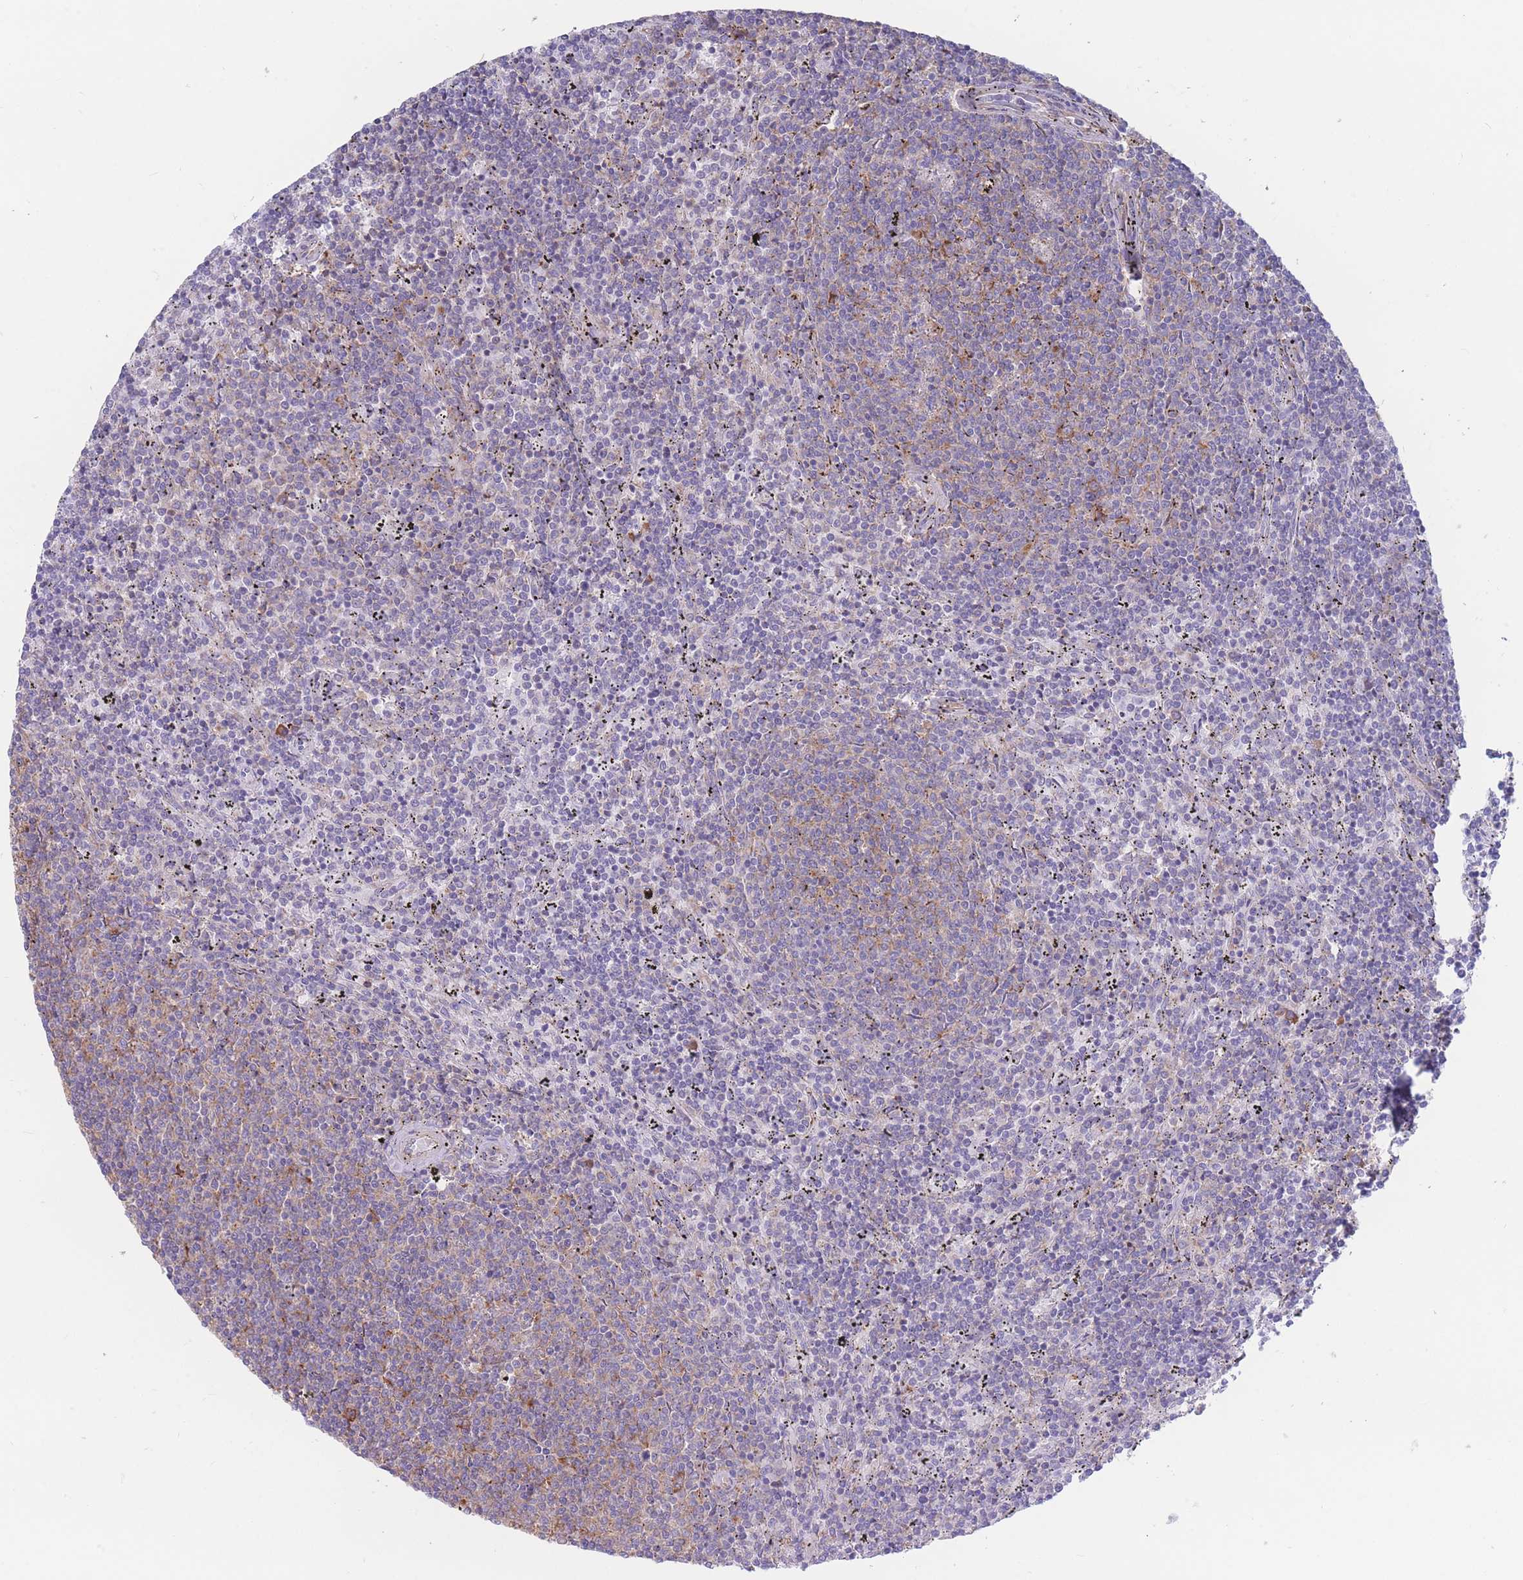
{"staining": {"intensity": "weak", "quantity": "25%-75%", "location": "cytoplasmic/membranous"}, "tissue": "lymphoma", "cell_type": "Tumor cells", "image_type": "cancer", "snomed": [{"axis": "morphology", "description": "Malignant lymphoma, non-Hodgkin's type, Low grade"}, {"axis": "topography", "description": "Spleen"}], "caption": "Human malignant lymphoma, non-Hodgkin's type (low-grade) stained with a brown dye shows weak cytoplasmic/membranous positive positivity in approximately 25%-75% of tumor cells.", "gene": "RPL8", "patient": {"sex": "female", "age": 50}}